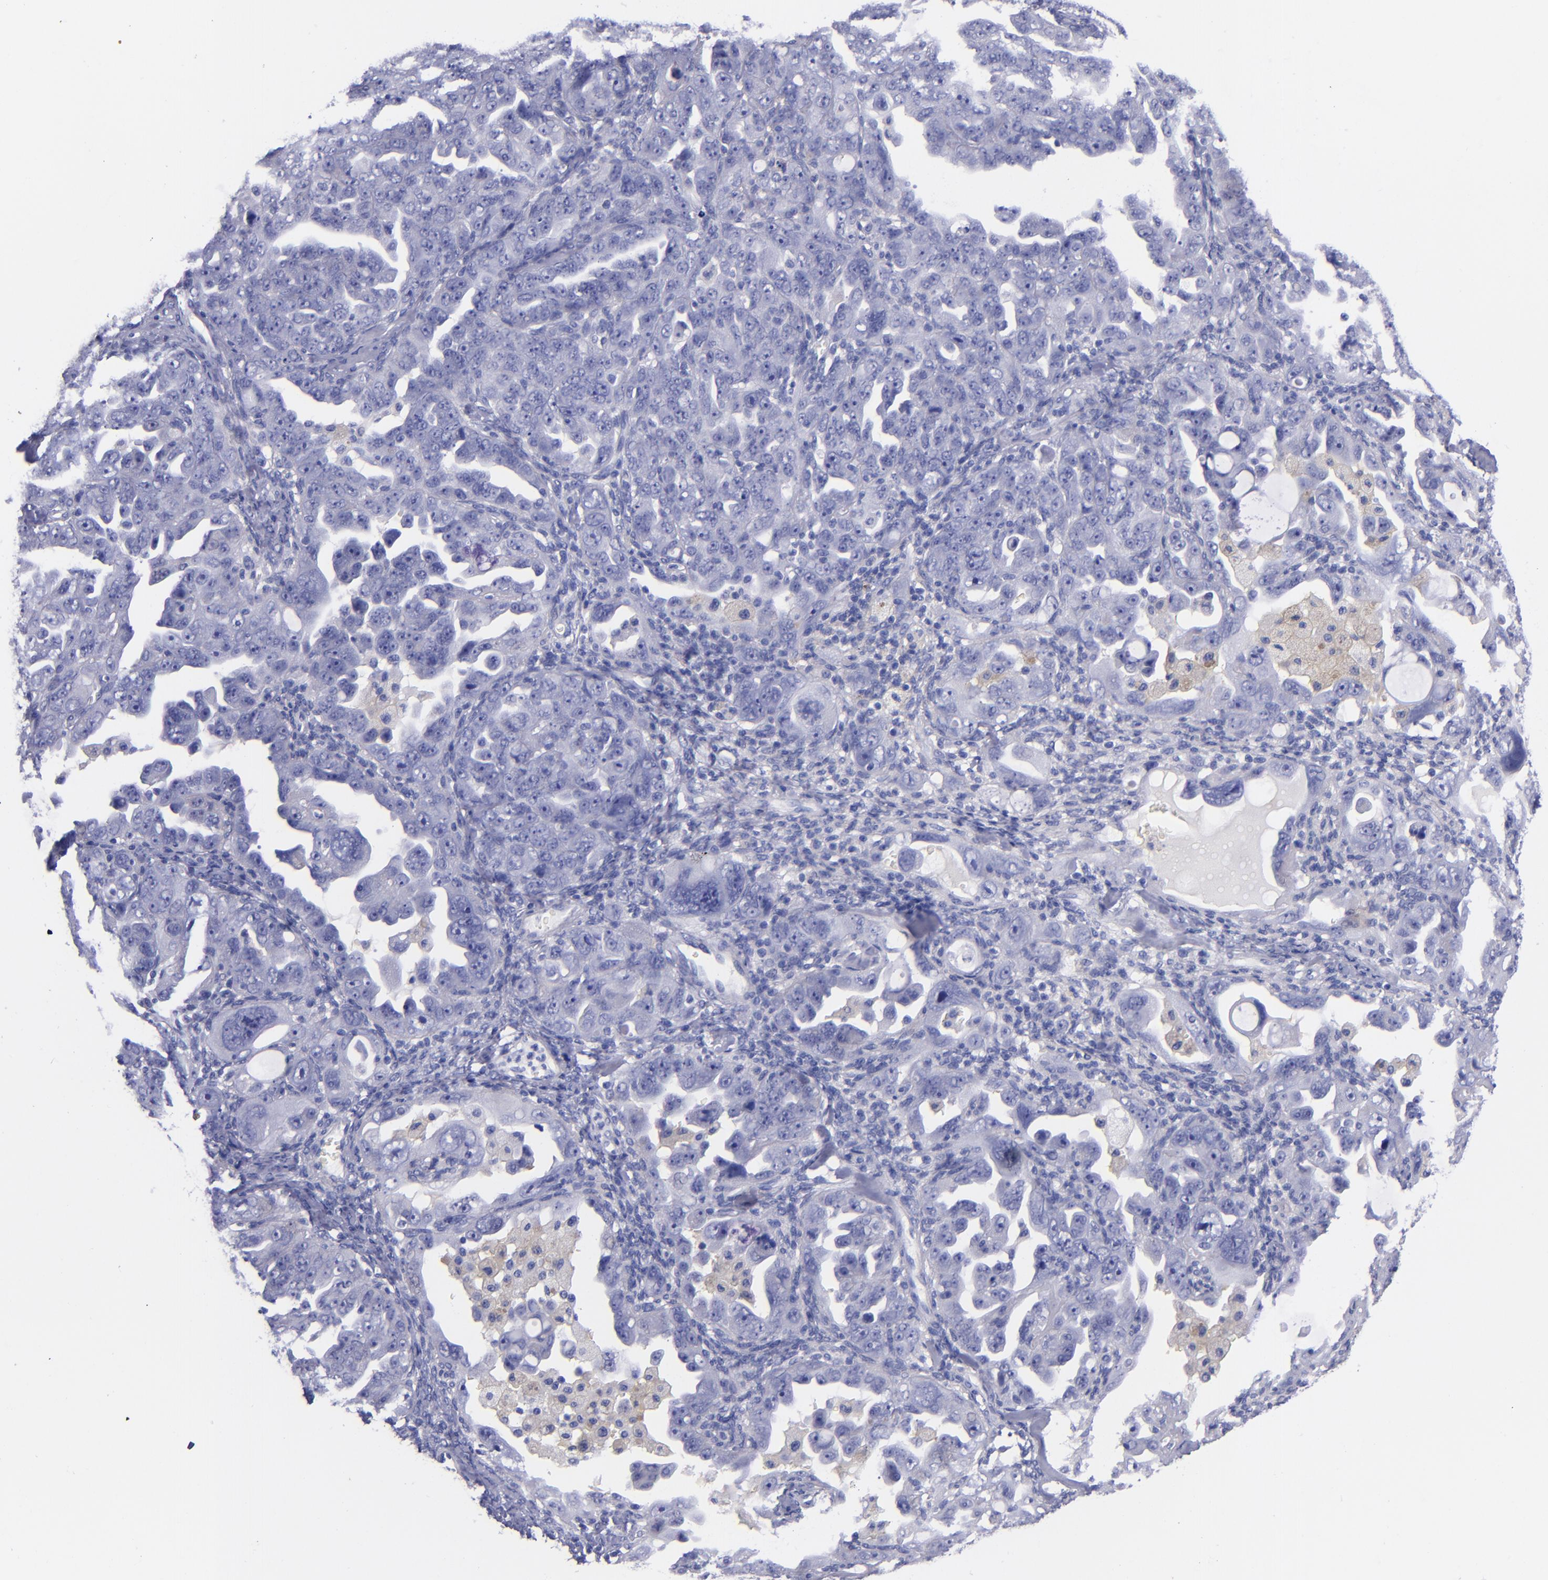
{"staining": {"intensity": "negative", "quantity": "none", "location": "none"}, "tissue": "ovarian cancer", "cell_type": "Tumor cells", "image_type": "cancer", "snomed": [{"axis": "morphology", "description": "Cystadenocarcinoma, serous, NOS"}, {"axis": "topography", "description": "Ovary"}], "caption": "High magnification brightfield microscopy of ovarian serous cystadenocarcinoma stained with DAB (brown) and counterstained with hematoxylin (blue): tumor cells show no significant expression.", "gene": "SV2A", "patient": {"sex": "female", "age": 66}}